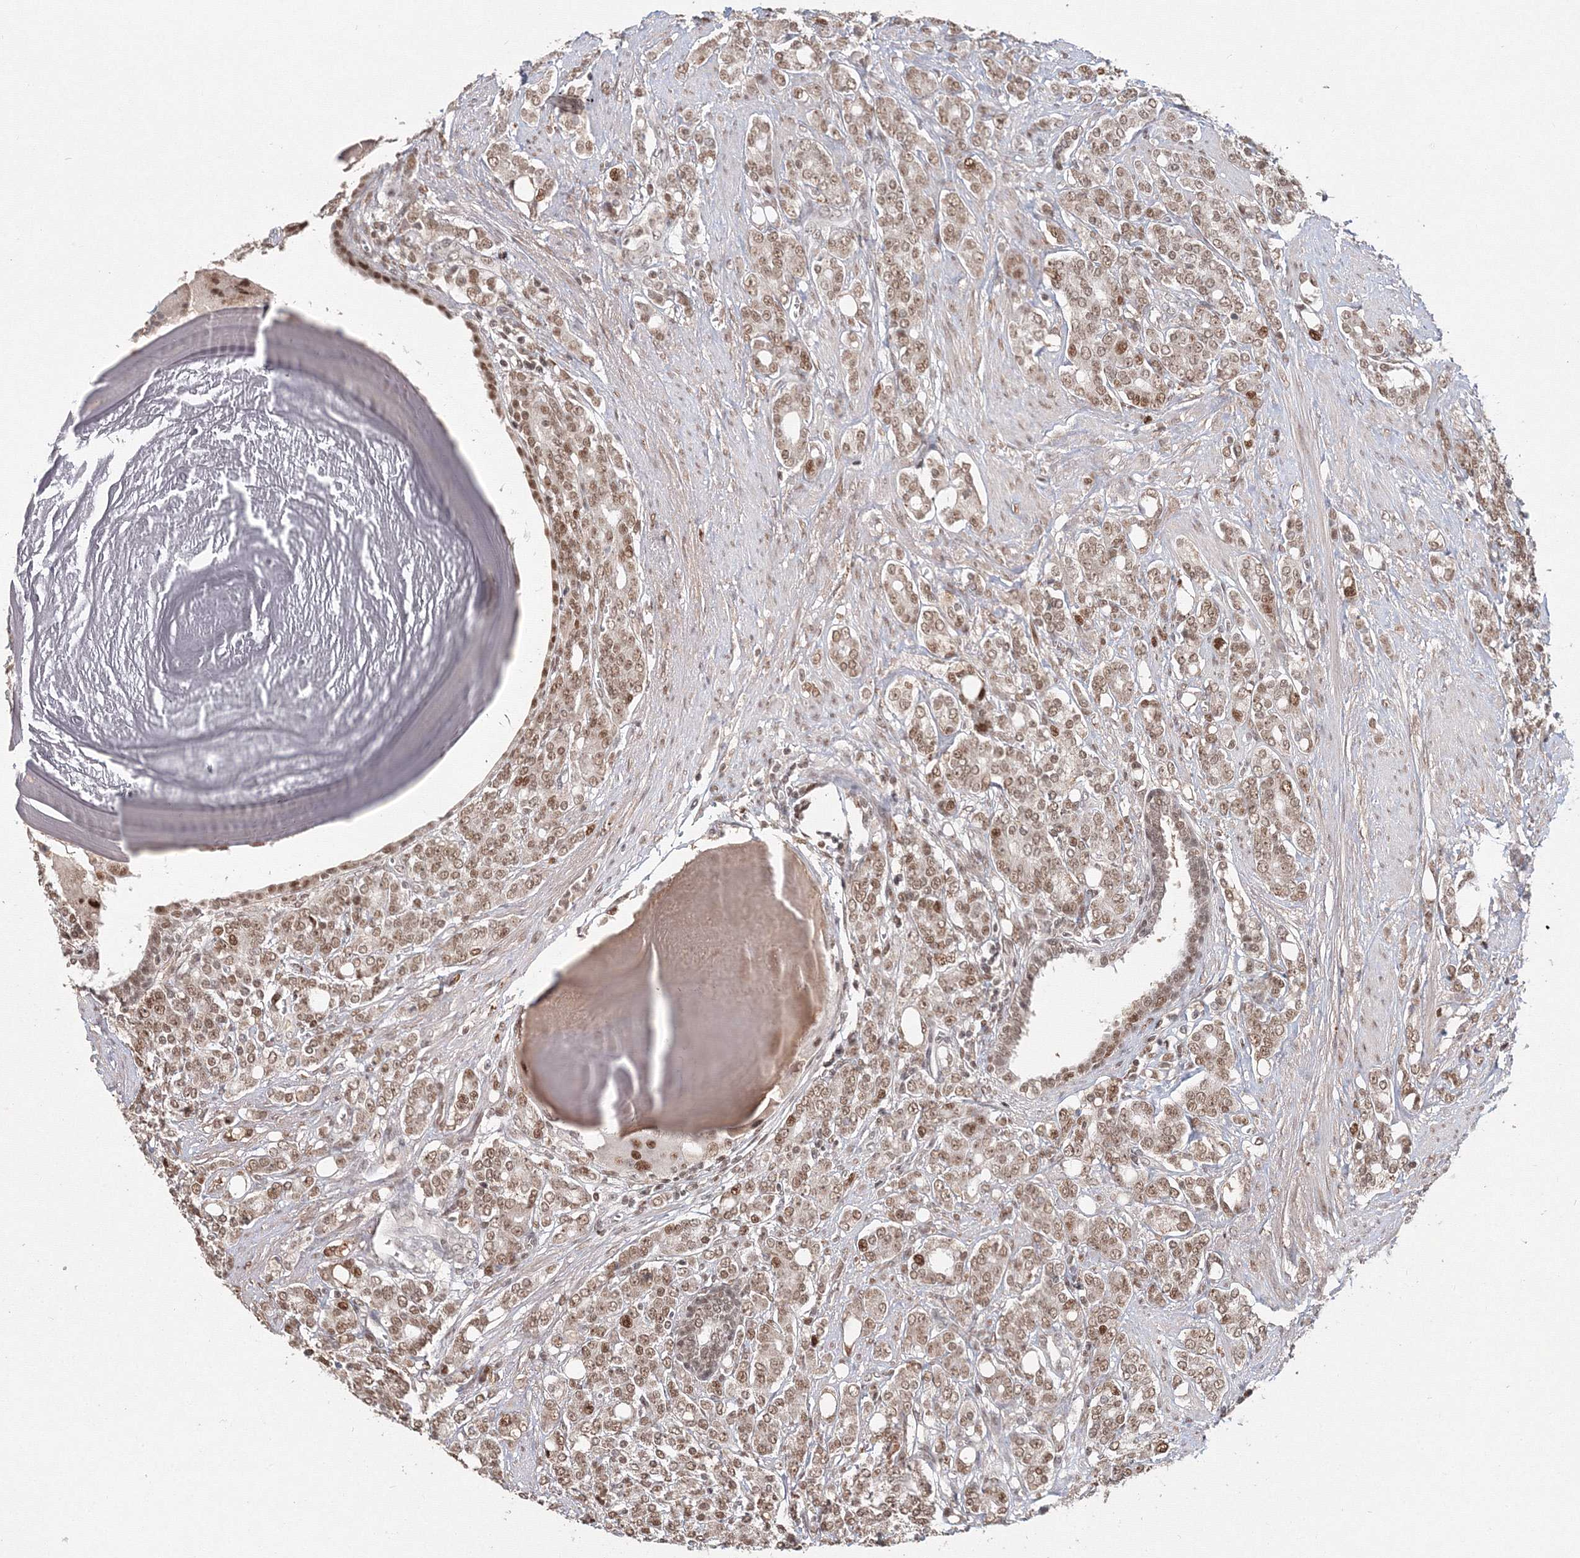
{"staining": {"intensity": "moderate", "quantity": ">75%", "location": "nuclear"}, "tissue": "prostate cancer", "cell_type": "Tumor cells", "image_type": "cancer", "snomed": [{"axis": "morphology", "description": "Adenocarcinoma, High grade"}, {"axis": "topography", "description": "Prostate"}], "caption": "This image displays immunohistochemistry staining of human prostate high-grade adenocarcinoma, with medium moderate nuclear expression in approximately >75% of tumor cells.", "gene": "IWS1", "patient": {"sex": "male", "age": 62}}